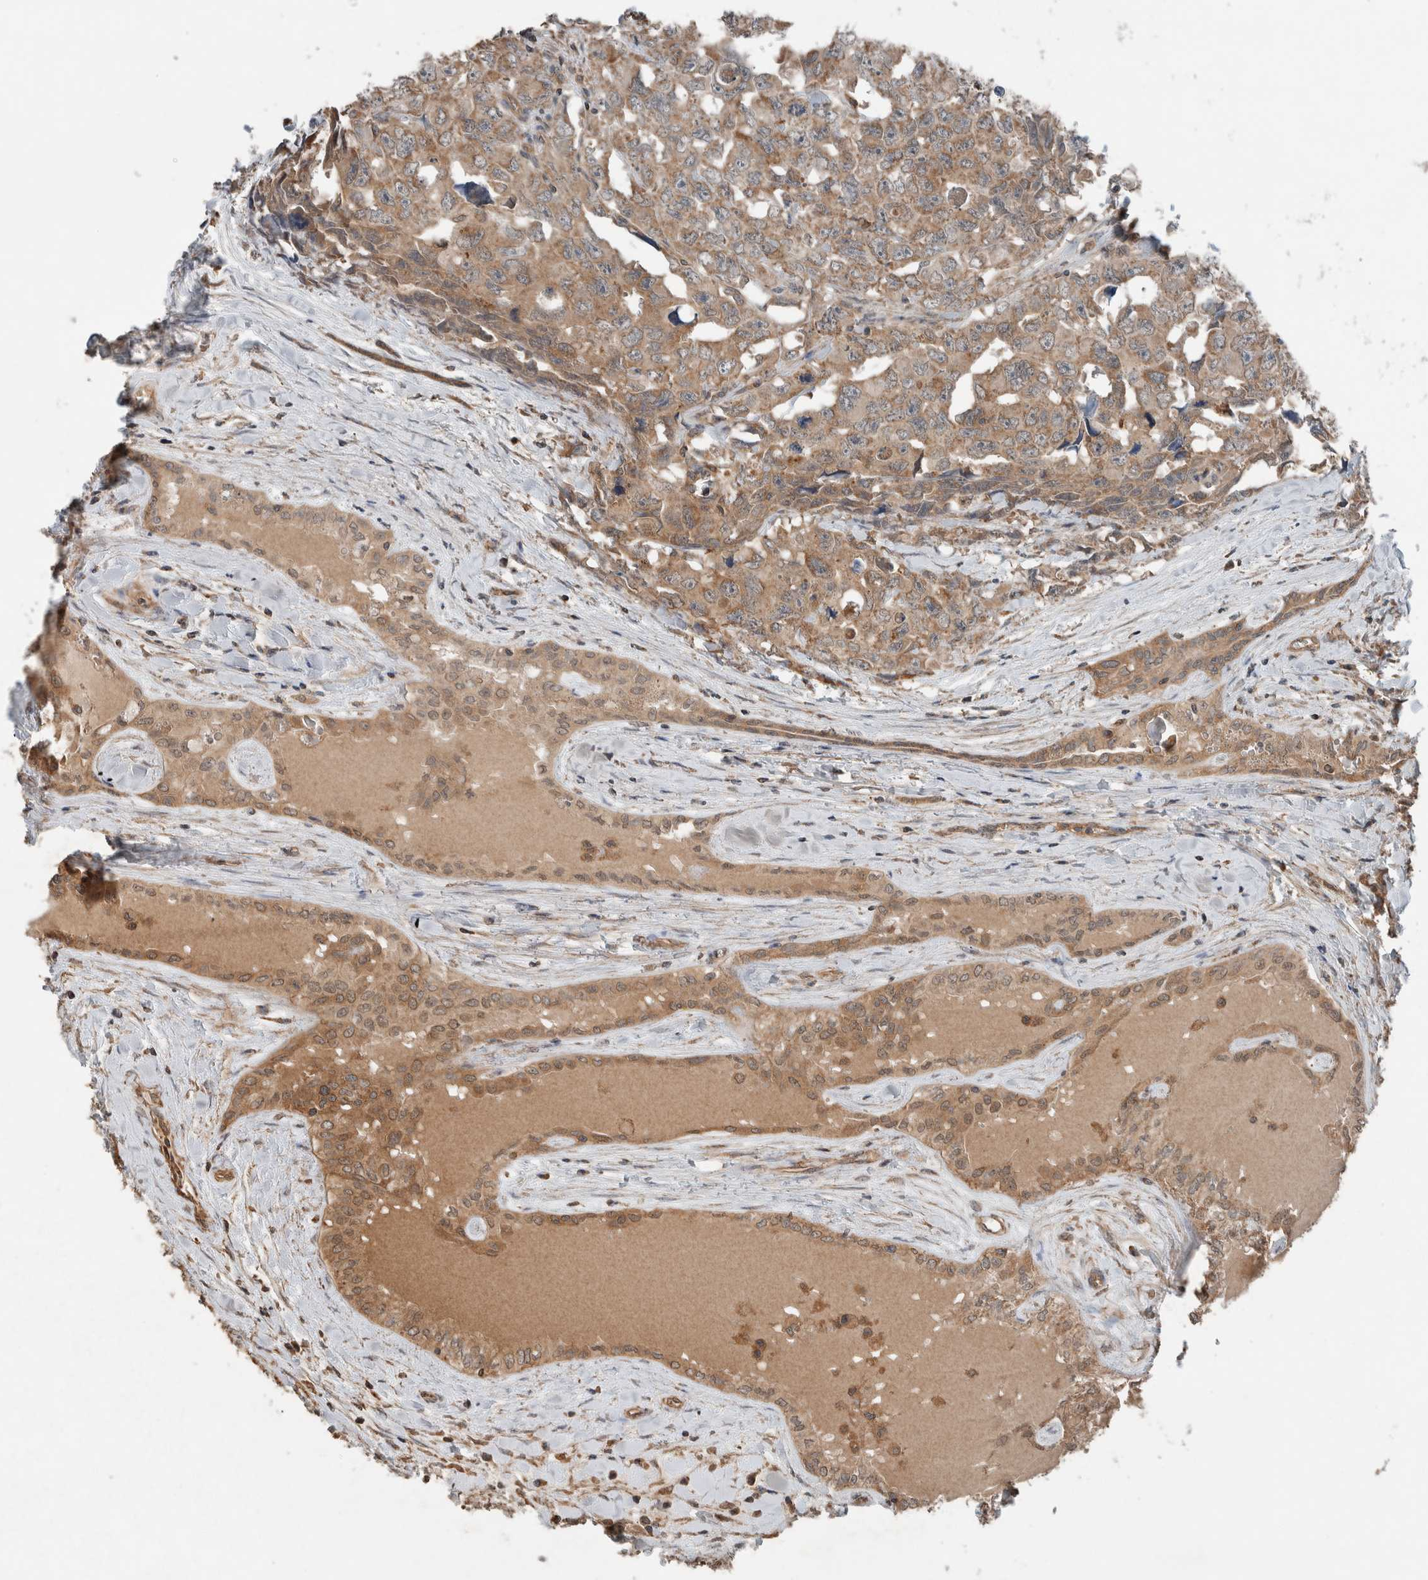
{"staining": {"intensity": "moderate", "quantity": ">75%", "location": "cytoplasmic/membranous"}, "tissue": "testis cancer", "cell_type": "Tumor cells", "image_type": "cancer", "snomed": [{"axis": "morphology", "description": "Carcinoma, Embryonal, NOS"}, {"axis": "topography", "description": "Testis"}], "caption": "There is medium levels of moderate cytoplasmic/membranous expression in tumor cells of embryonal carcinoma (testis), as demonstrated by immunohistochemical staining (brown color).", "gene": "KLK14", "patient": {"sex": "male", "age": 28}}